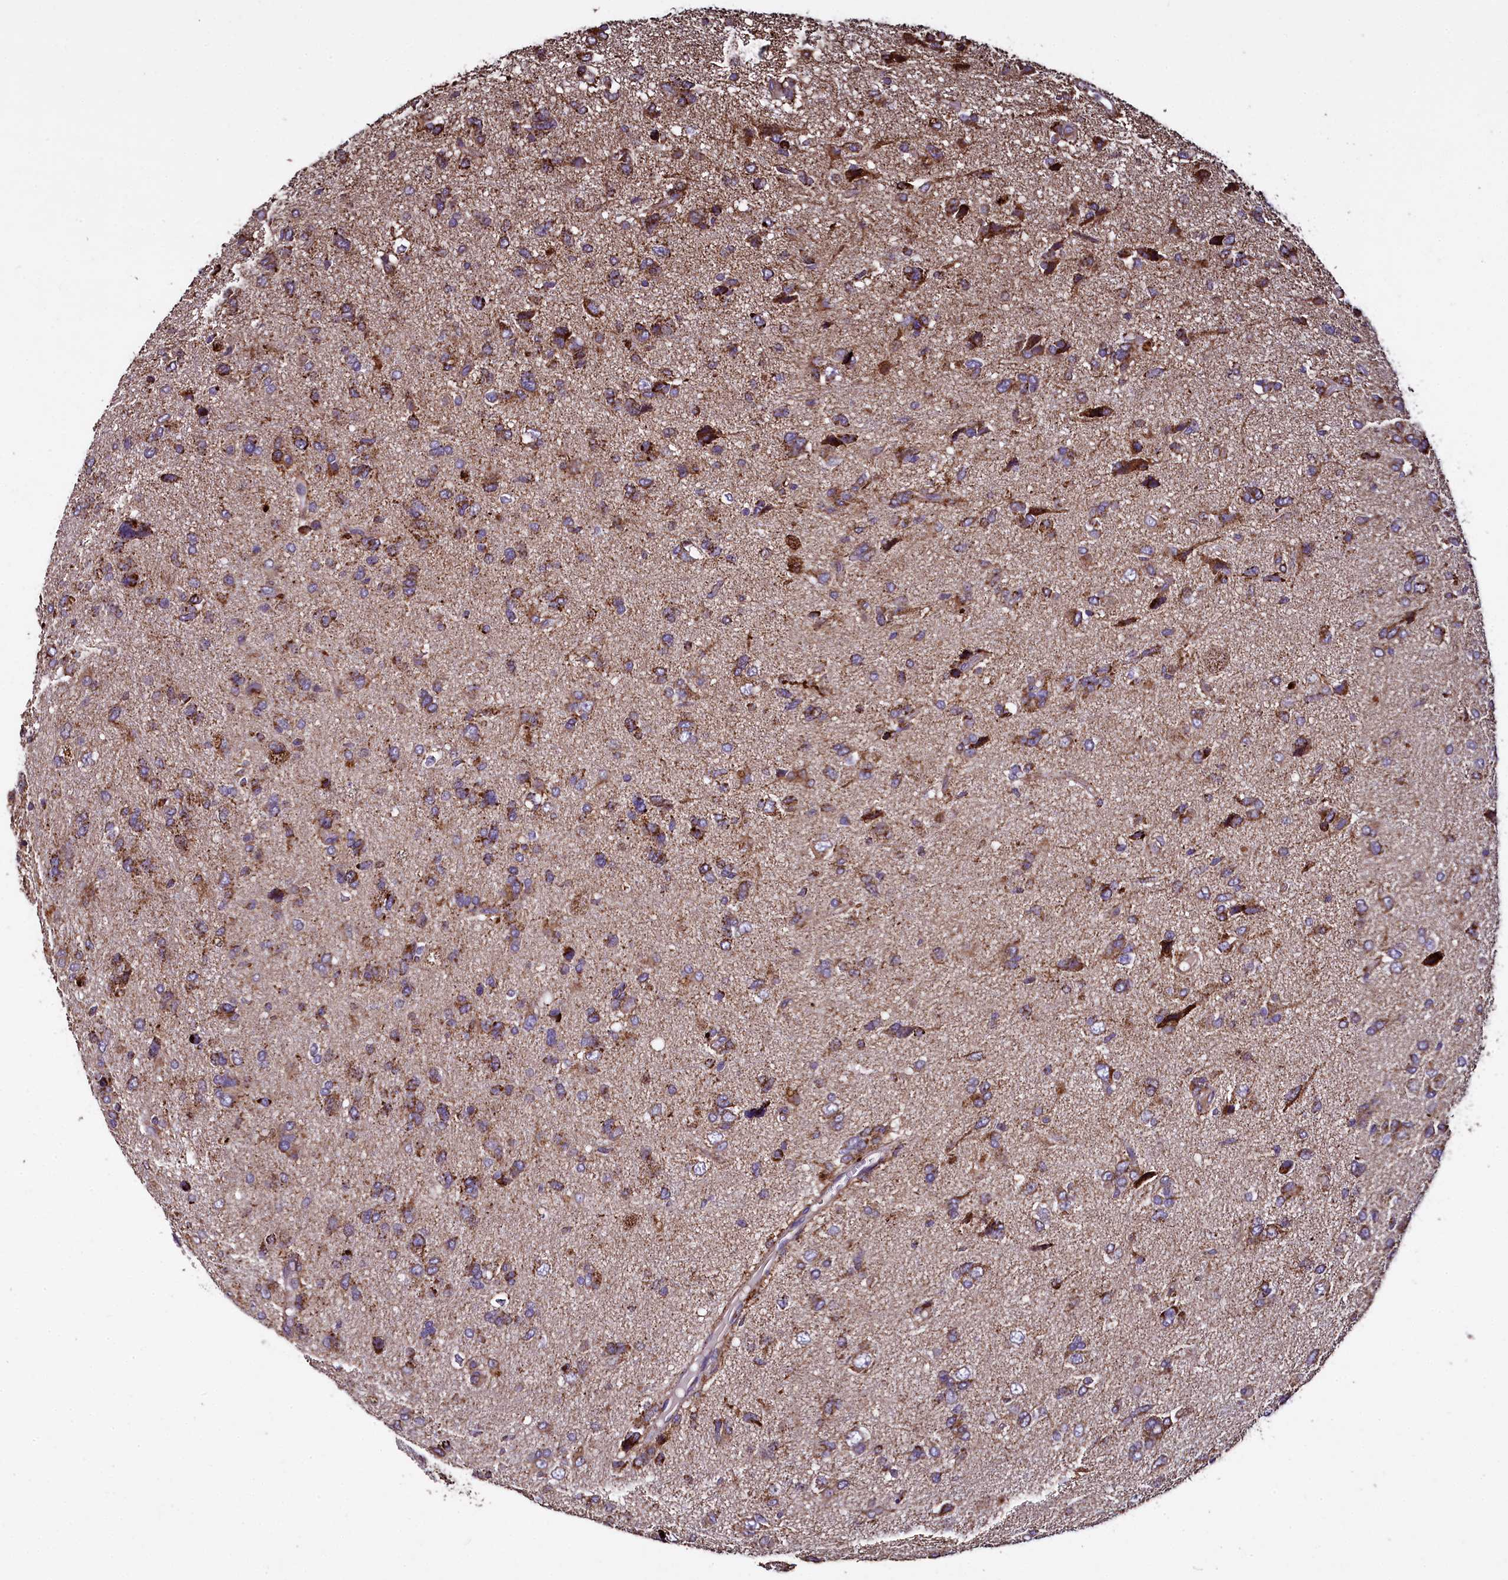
{"staining": {"intensity": "moderate", "quantity": "25%-75%", "location": "cytoplasmic/membranous"}, "tissue": "glioma", "cell_type": "Tumor cells", "image_type": "cancer", "snomed": [{"axis": "morphology", "description": "Glioma, malignant, High grade"}, {"axis": "topography", "description": "Brain"}], "caption": "Protein staining by immunohistochemistry (IHC) reveals moderate cytoplasmic/membranous positivity in approximately 25%-75% of tumor cells in malignant glioma (high-grade).", "gene": "COQ9", "patient": {"sex": "female", "age": 59}}